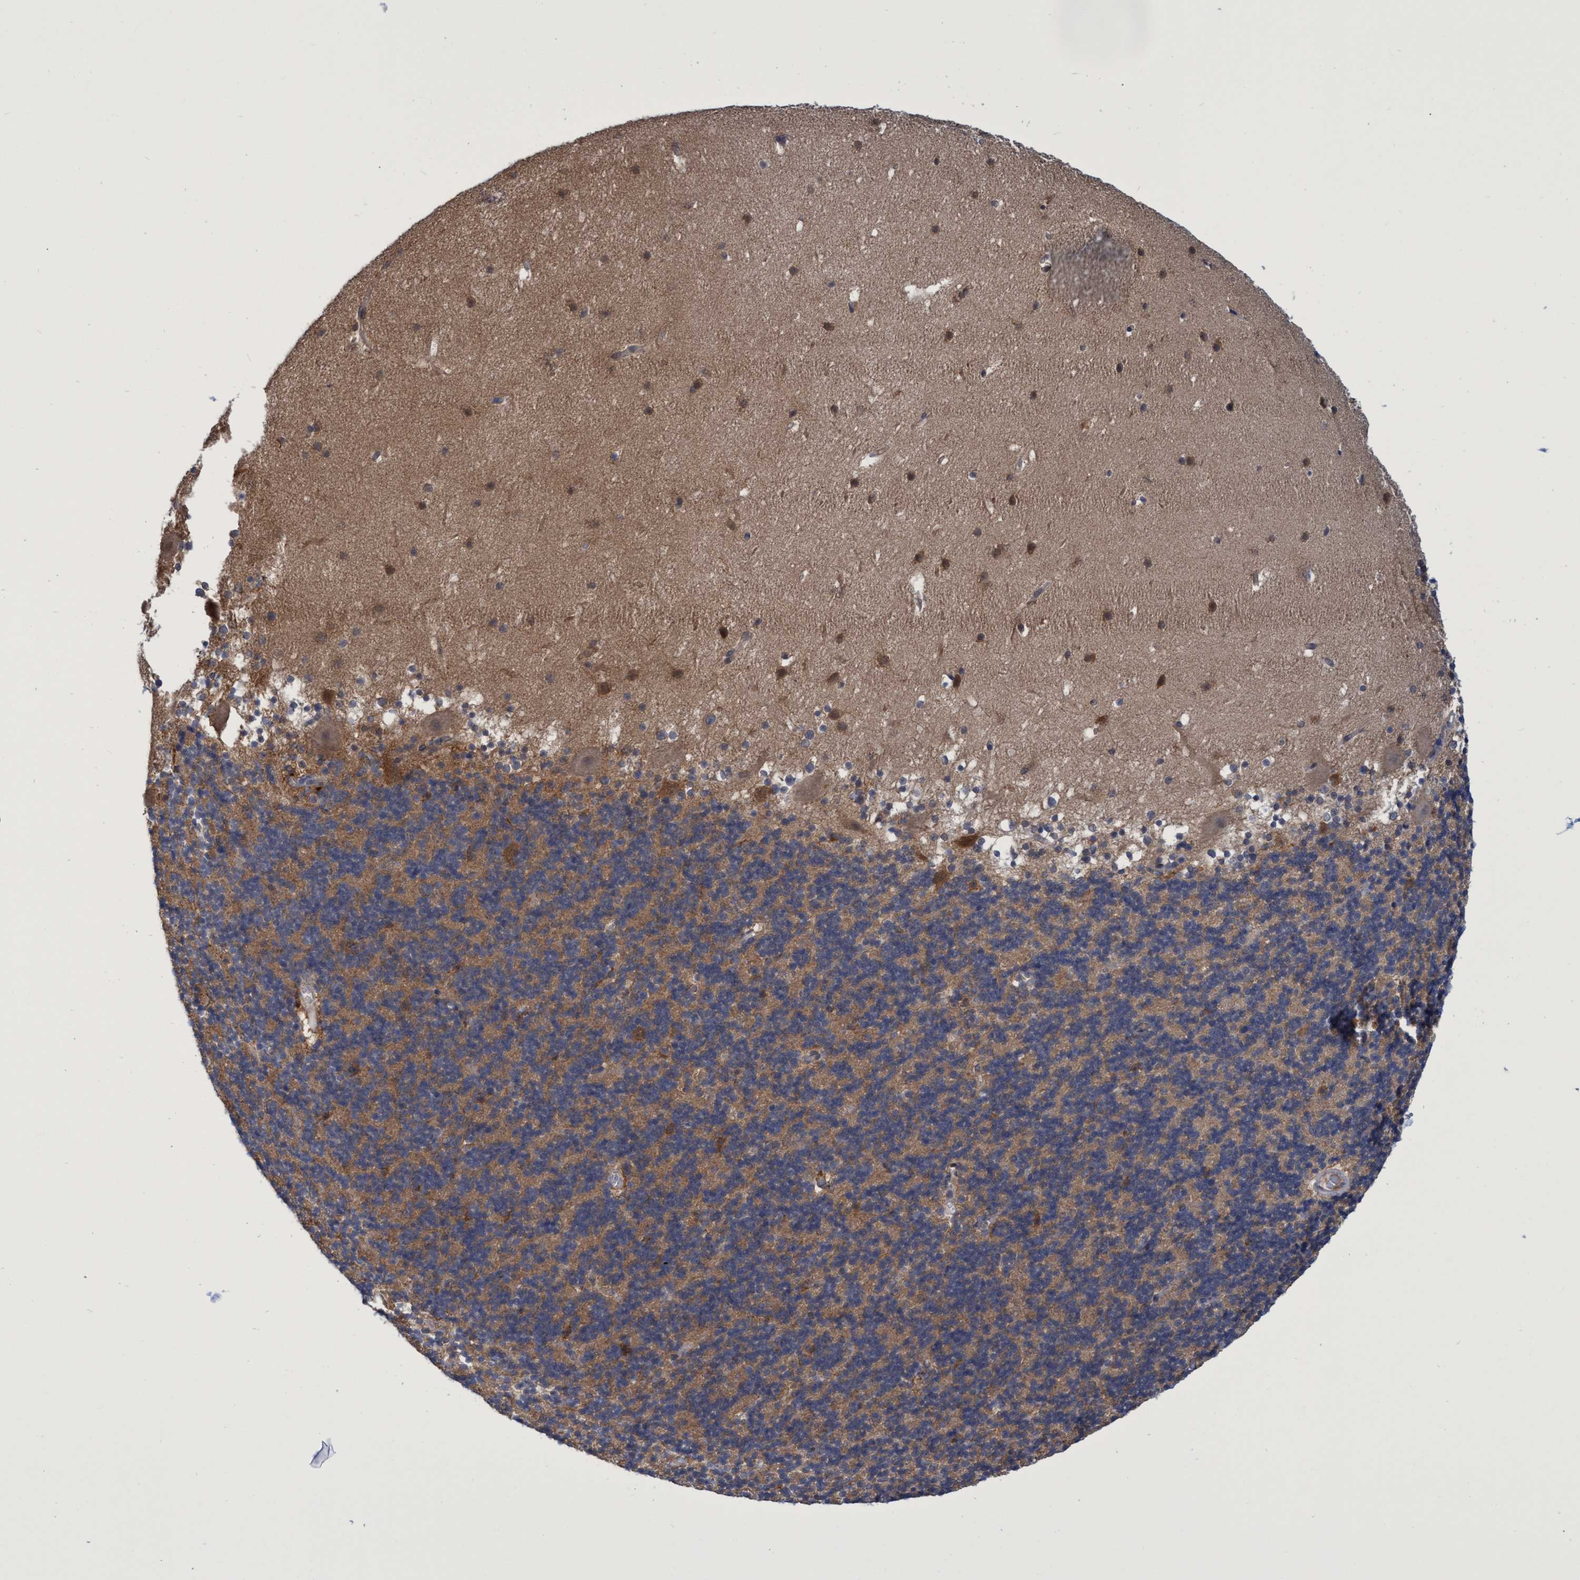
{"staining": {"intensity": "moderate", "quantity": "25%-75%", "location": "cytoplasmic/membranous"}, "tissue": "cerebellum", "cell_type": "Cells in granular layer", "image_type": "normal", "snomed": [{"axis": "morphology", "description": "Normal tissue, NOS"}, {"axis": "topography", "description": "Cerebellum"}], "caption": "Moderate cytoplasmic/membranous positivity is appreciated in about 25%-75% of cells in granular layer in benign cerebellum.", "gene": "PNPO", "patient": {"sex": "male", "age": 45}}